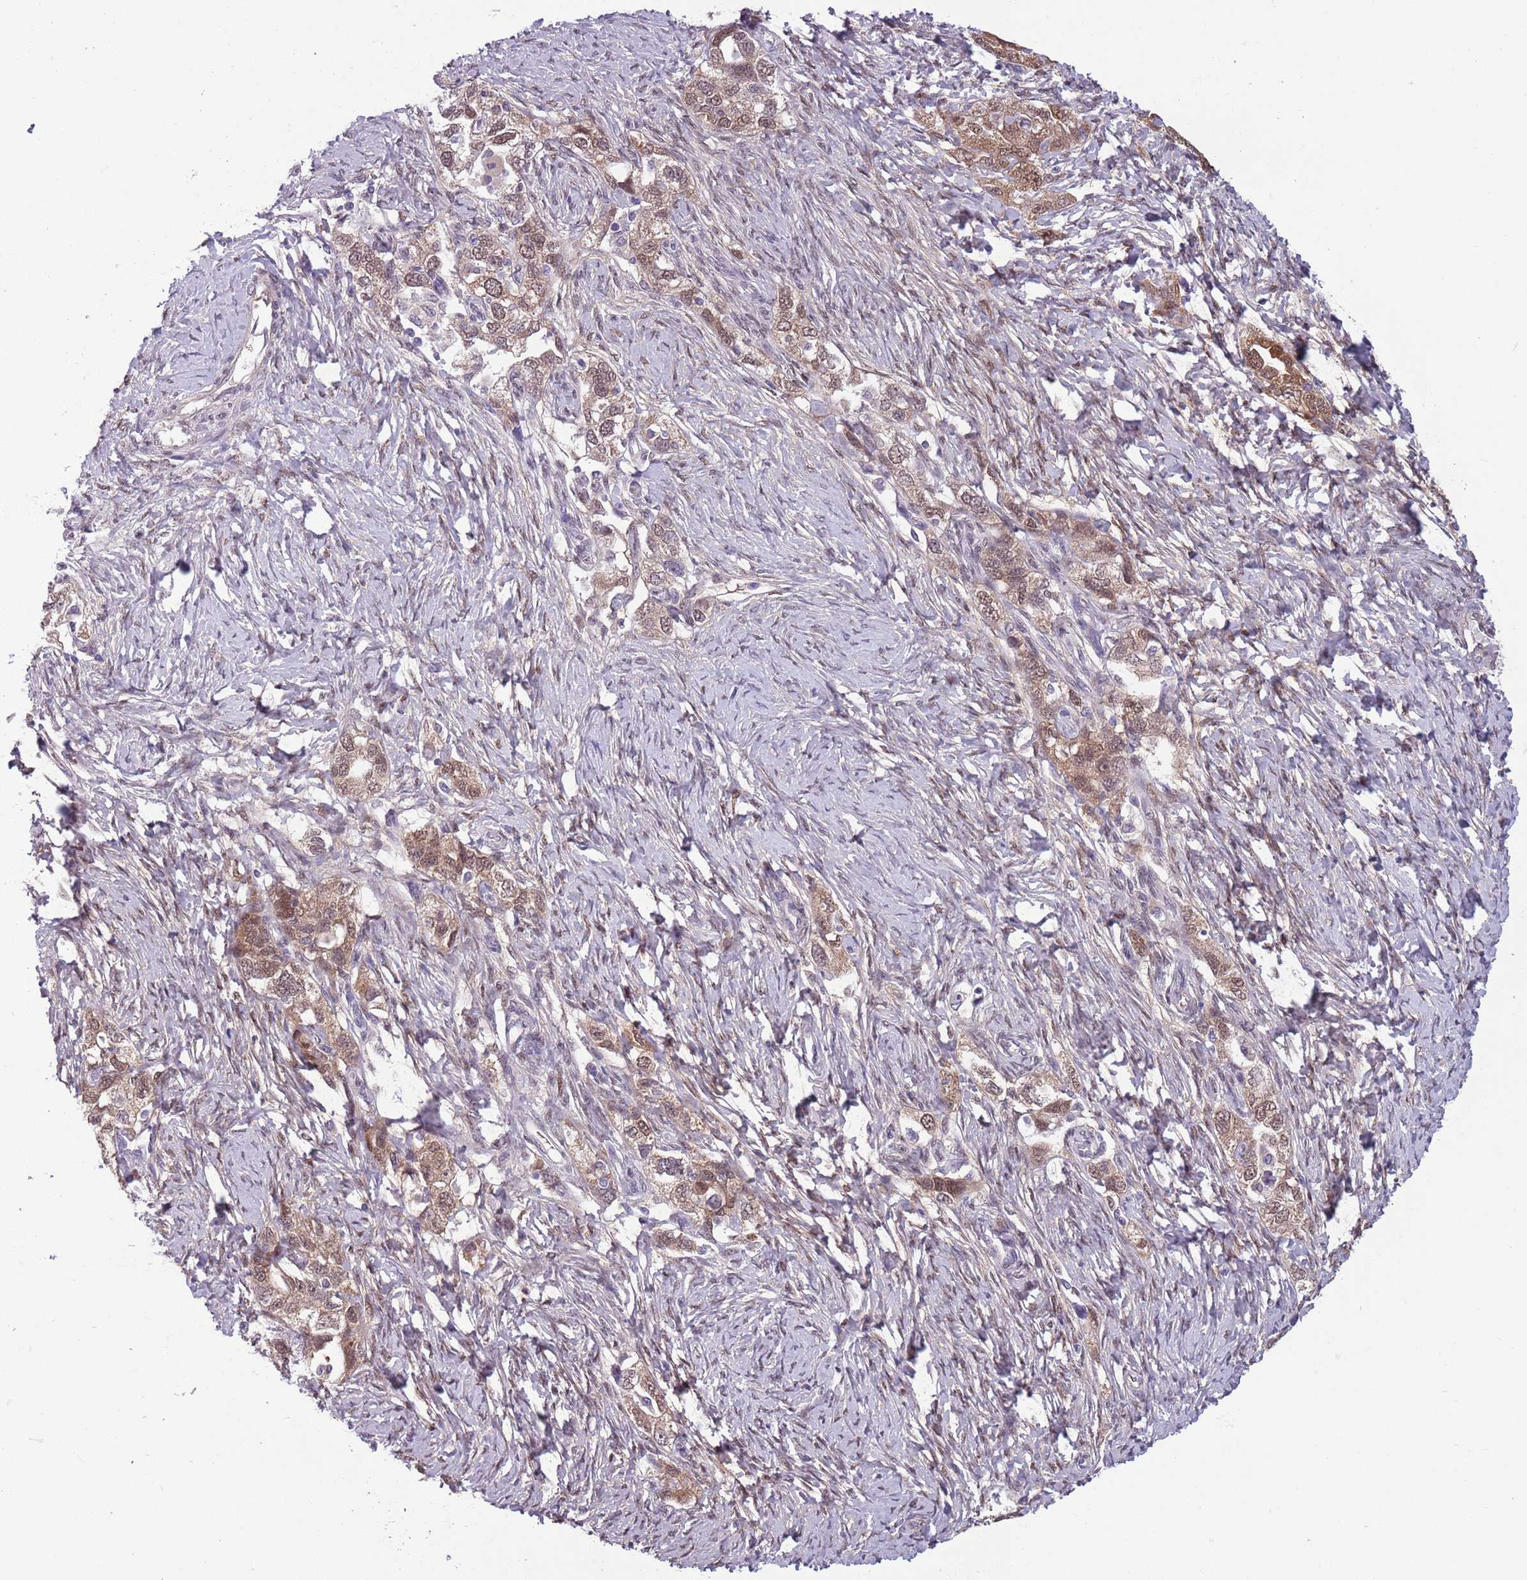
{"staining": {"intensity": "moderate", "quantity": "25%-75%", "location": "cytoplasmic/membranous,nuclear"}, "tissue": "ovarian cancer", "cell_type": "Tumor cells", "image_type": "cancer", "snomed": [{"axis": "morphology", "description": "Carcinoma, NOS"}, {"axis": "morphology", "description": "Cystadenocarcinoma, serous, NOS"}, {"axis": "topography", "description": "Ovary"}], "caption": "Serous cystadenocarcinoma (ovarian) stained with immunohistochemistry (IHC) exhibits moderate cytoplasmic/membranous and nuclear positivity in approximately 25%-75% of tumor cells. Using DAB (brown) and hematoxylin (blue) stains, captured at high magnification using brightfield microscopy.", "gene": "ADCY7", "patient": {"sex": "female", "age": 69}}